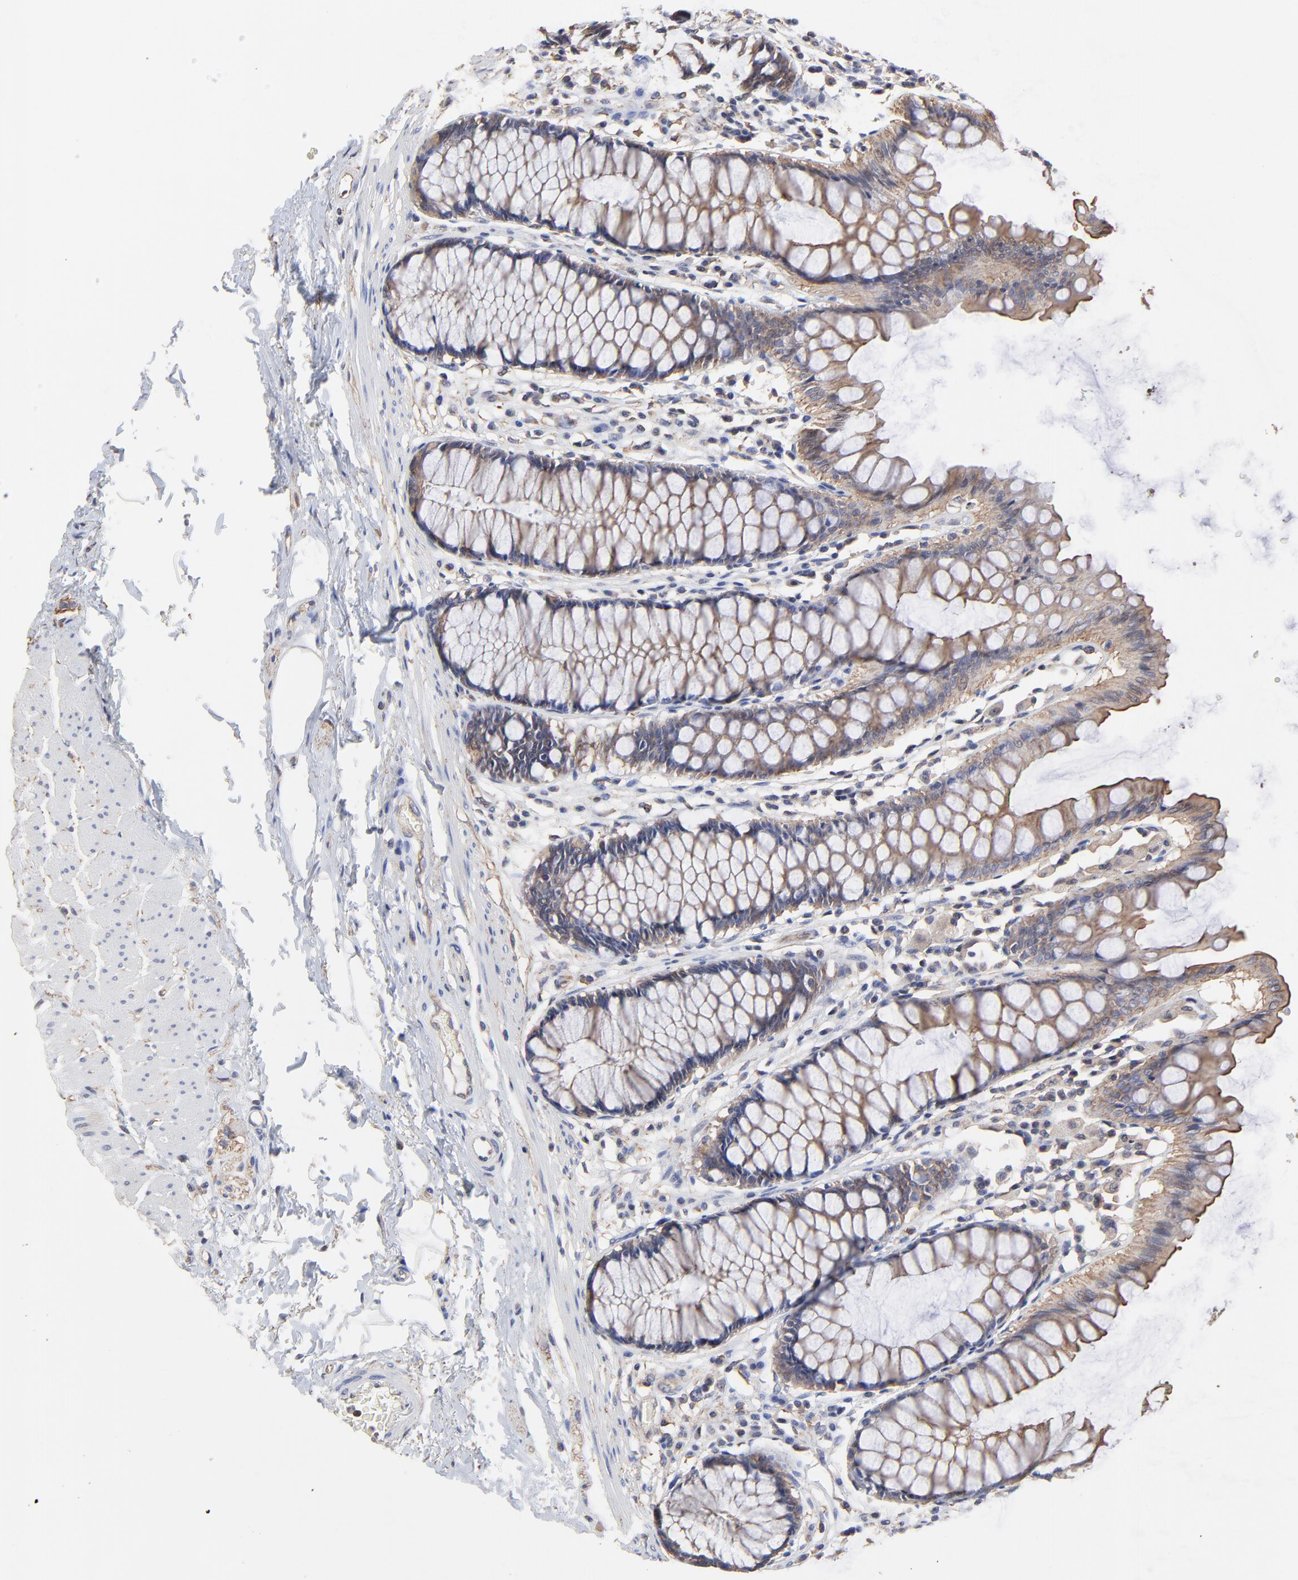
{"staining": {"intensity": "moderate", "quantity": "25%-75%", "location": "cytoplasmic/membranous"}, "tissue": "rectum", "cell_type": "Glandular cells", "image_type": "normal", "snomed": [{"axis": "morphology", "description": "Normal tissue, NOS"}, {"axis": "topography", "description": "Rectum"}], "caption": "Glandular cells reveal medium levels of moderate cytoplasmic/membranous positivity in approximately 25%-75% of cells in normal human rectum. (DAB IHC, brown staining for protein, blue staining for nuclei).", "gene": "ARMT1", "patient": {"sex": "male", "age": 77}}